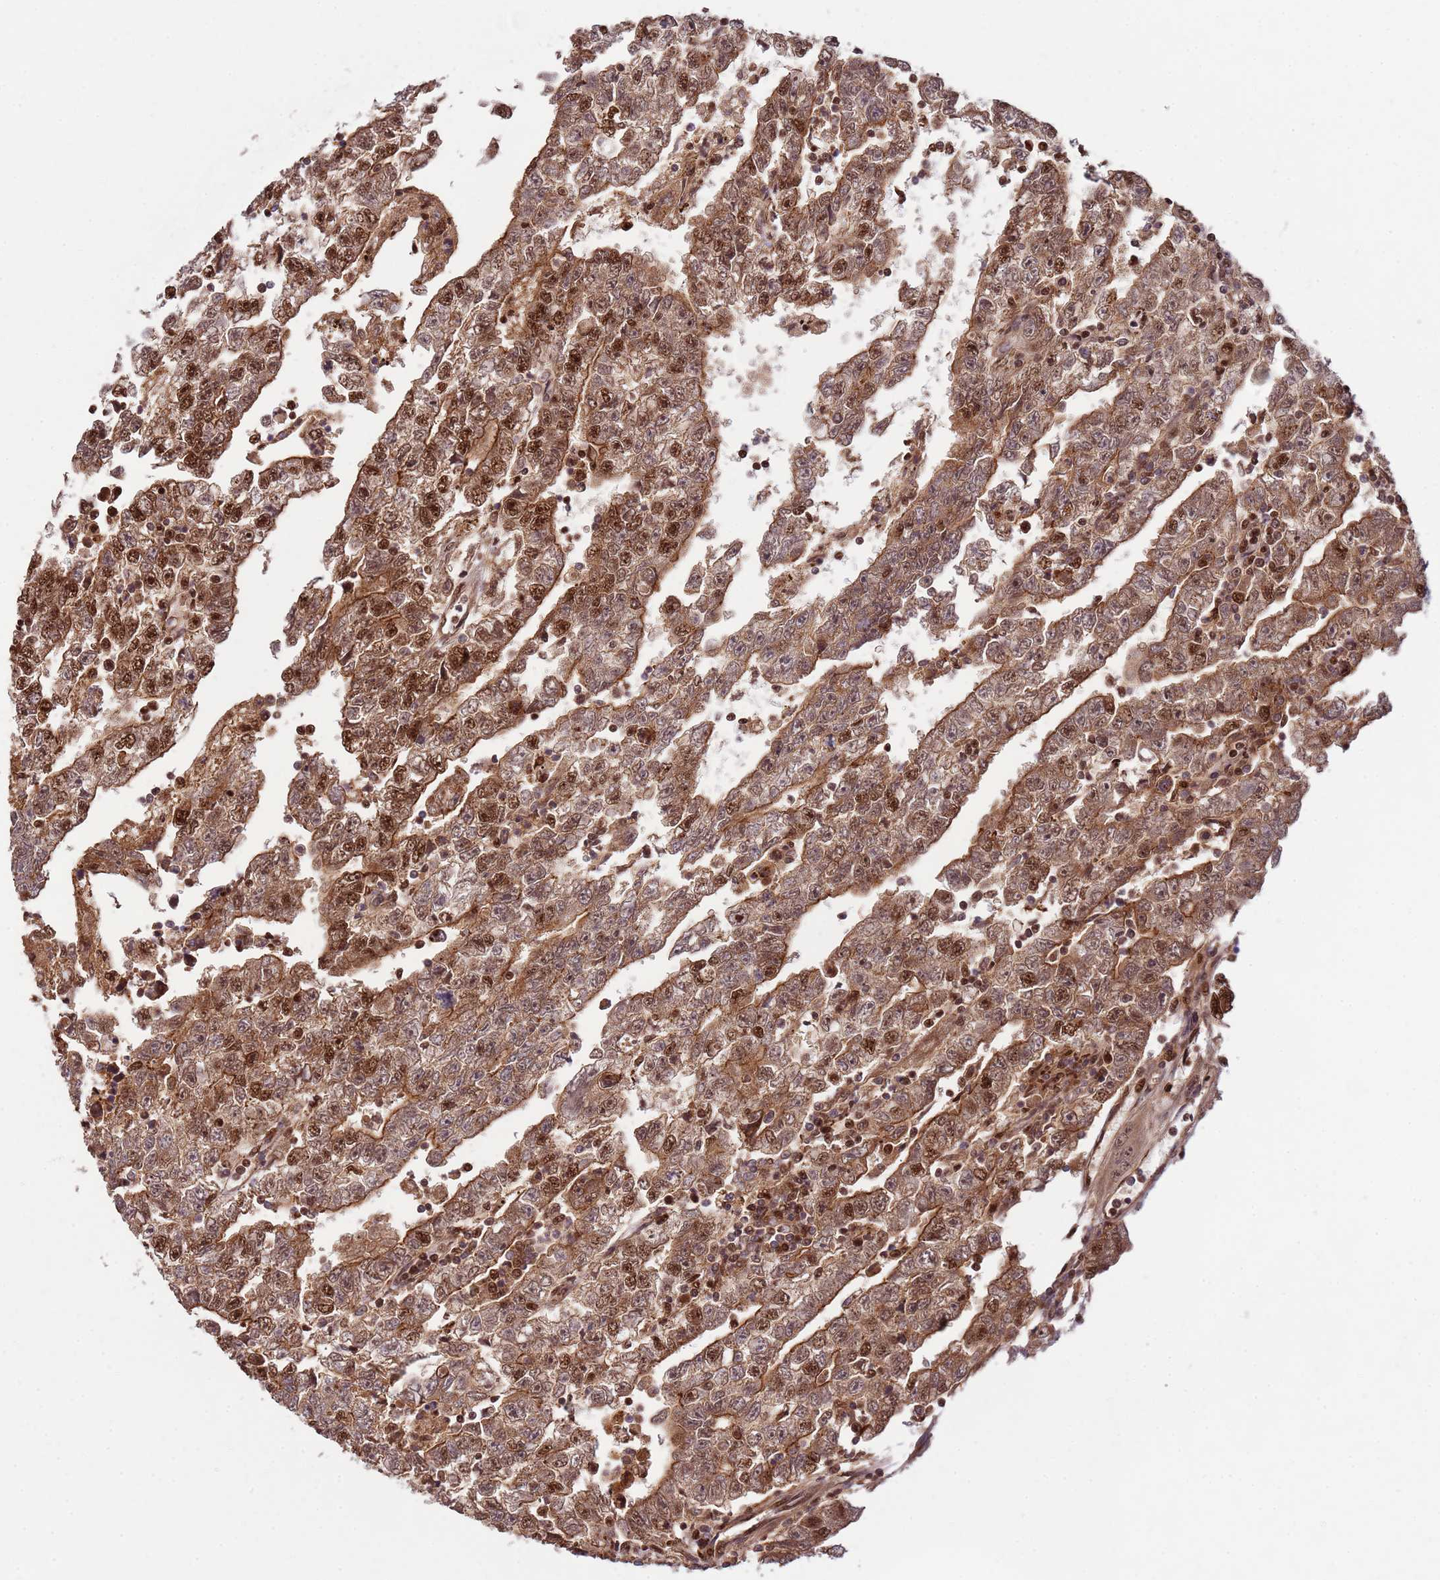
{"staining": {"intensity": "moderate", "quantity": ">75%", "location": "cytoplasmic/membranous,nuclear"}, "tissue": "testis cancer", "cell_type": "Tumor cells", "image_type": "cancer", "snomed": [{"axis": "morphology", "description": "Carcinoma, Embryonal, NOS"}, {"axis": "topography", "description": "Testis"}], "caption": "Protein staining of testis cancer tissue reveals moderate cytoplasmic/membranous and nuclear positivity in about >75% of tumor cells.", "gene": "ZBTB12", "patient": {"sex": "male", "age": 25}}